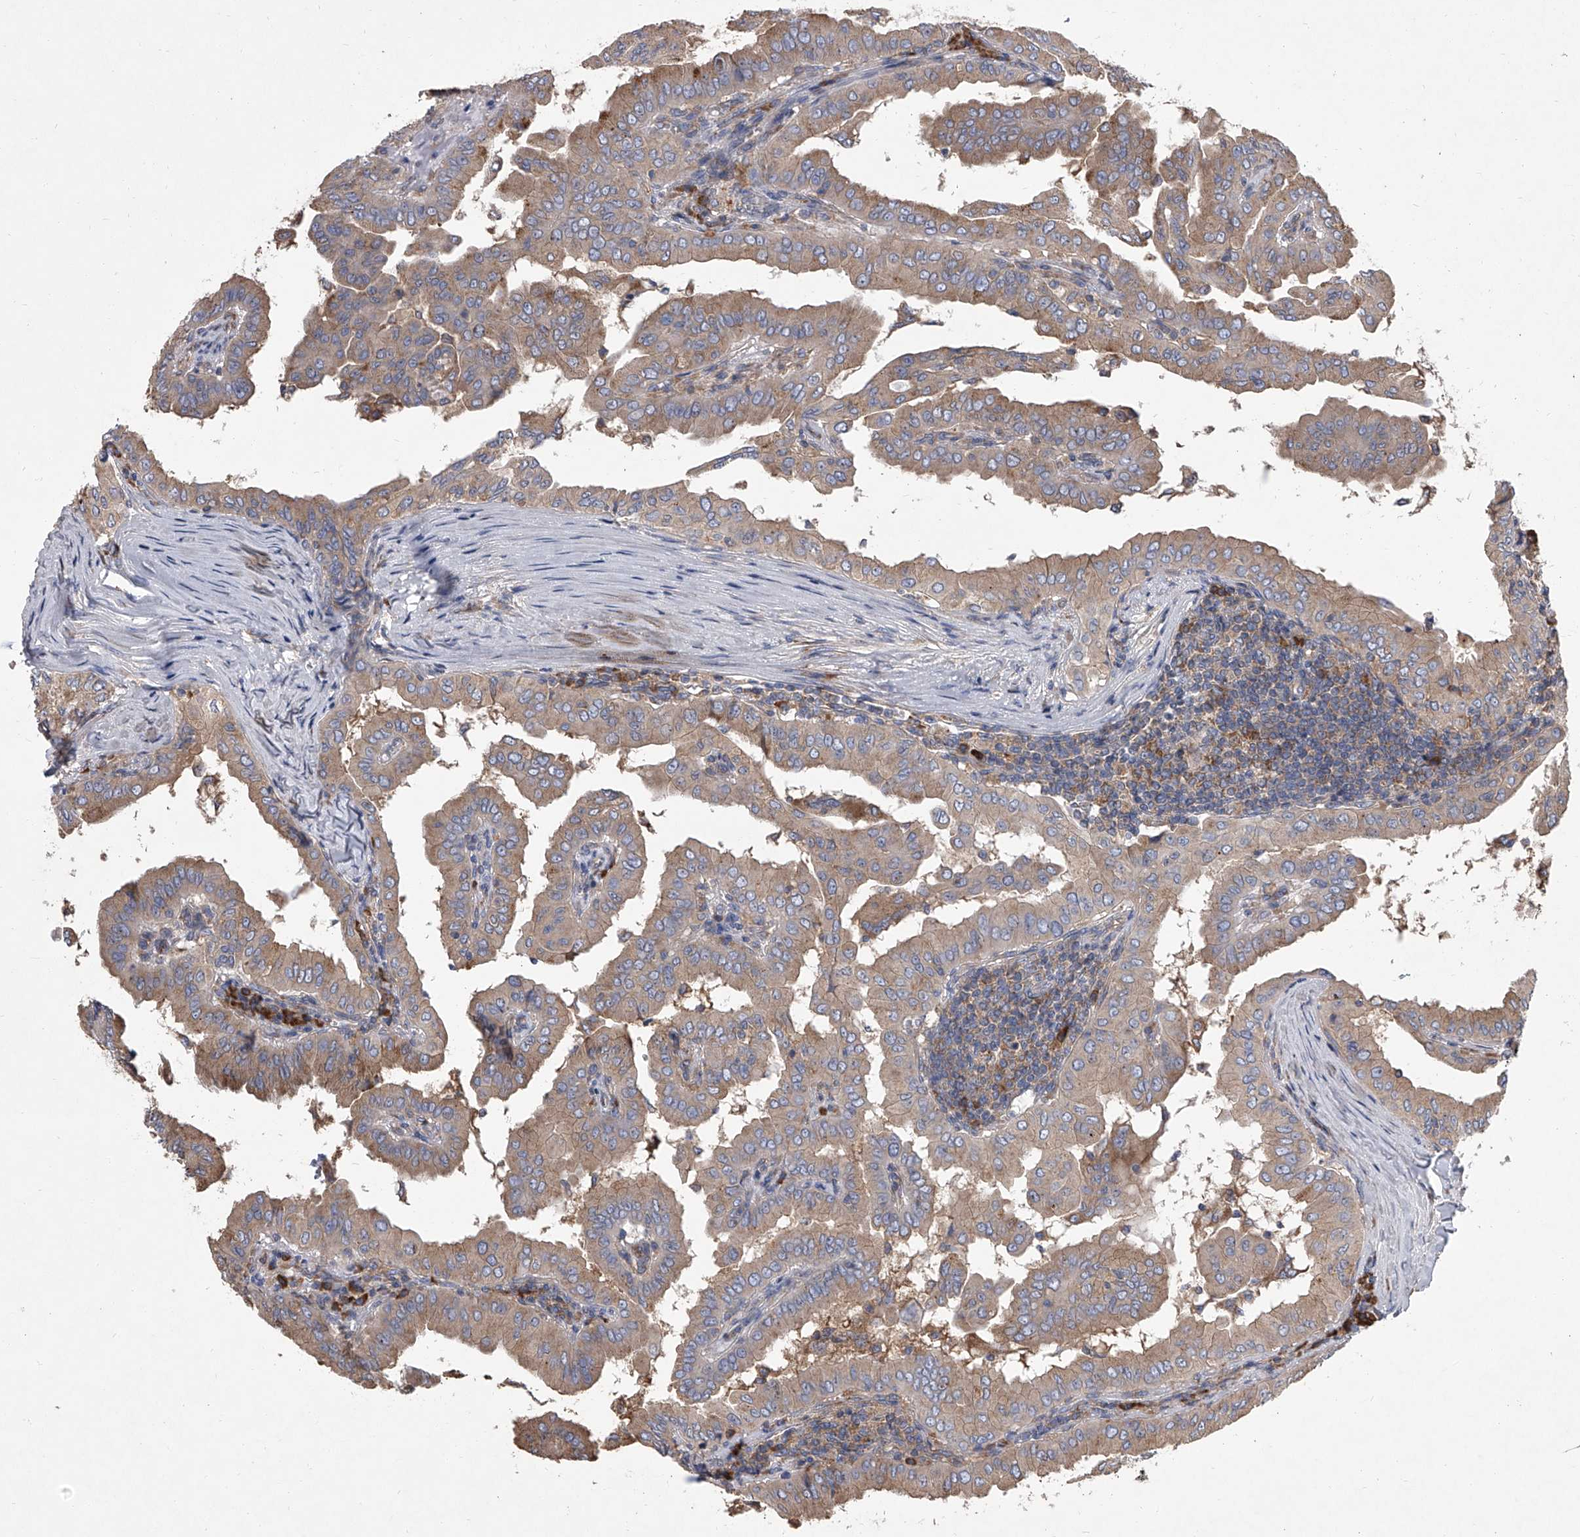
{"staining": {"intensity": "weak", "quantity": ">75%", "location": "cytoplasmic/membranous"}, "tissue": "thyroid cancer", "cell_type": "Tumor cells", "image_type": "cancer", "snomed": [{"axis": "morphology", "description": "Papillary adenocarcinoma, NOS"}, {"axis": "topography", "description": "Thyroid gland"}], "caption": "Human thyroid cancer (papillary adenocarcinoma) stained with a protein marker shows weak staining in tumor cells.", "gene": "EIF2S2", "patient": {"sex": "male", "age": 33}}